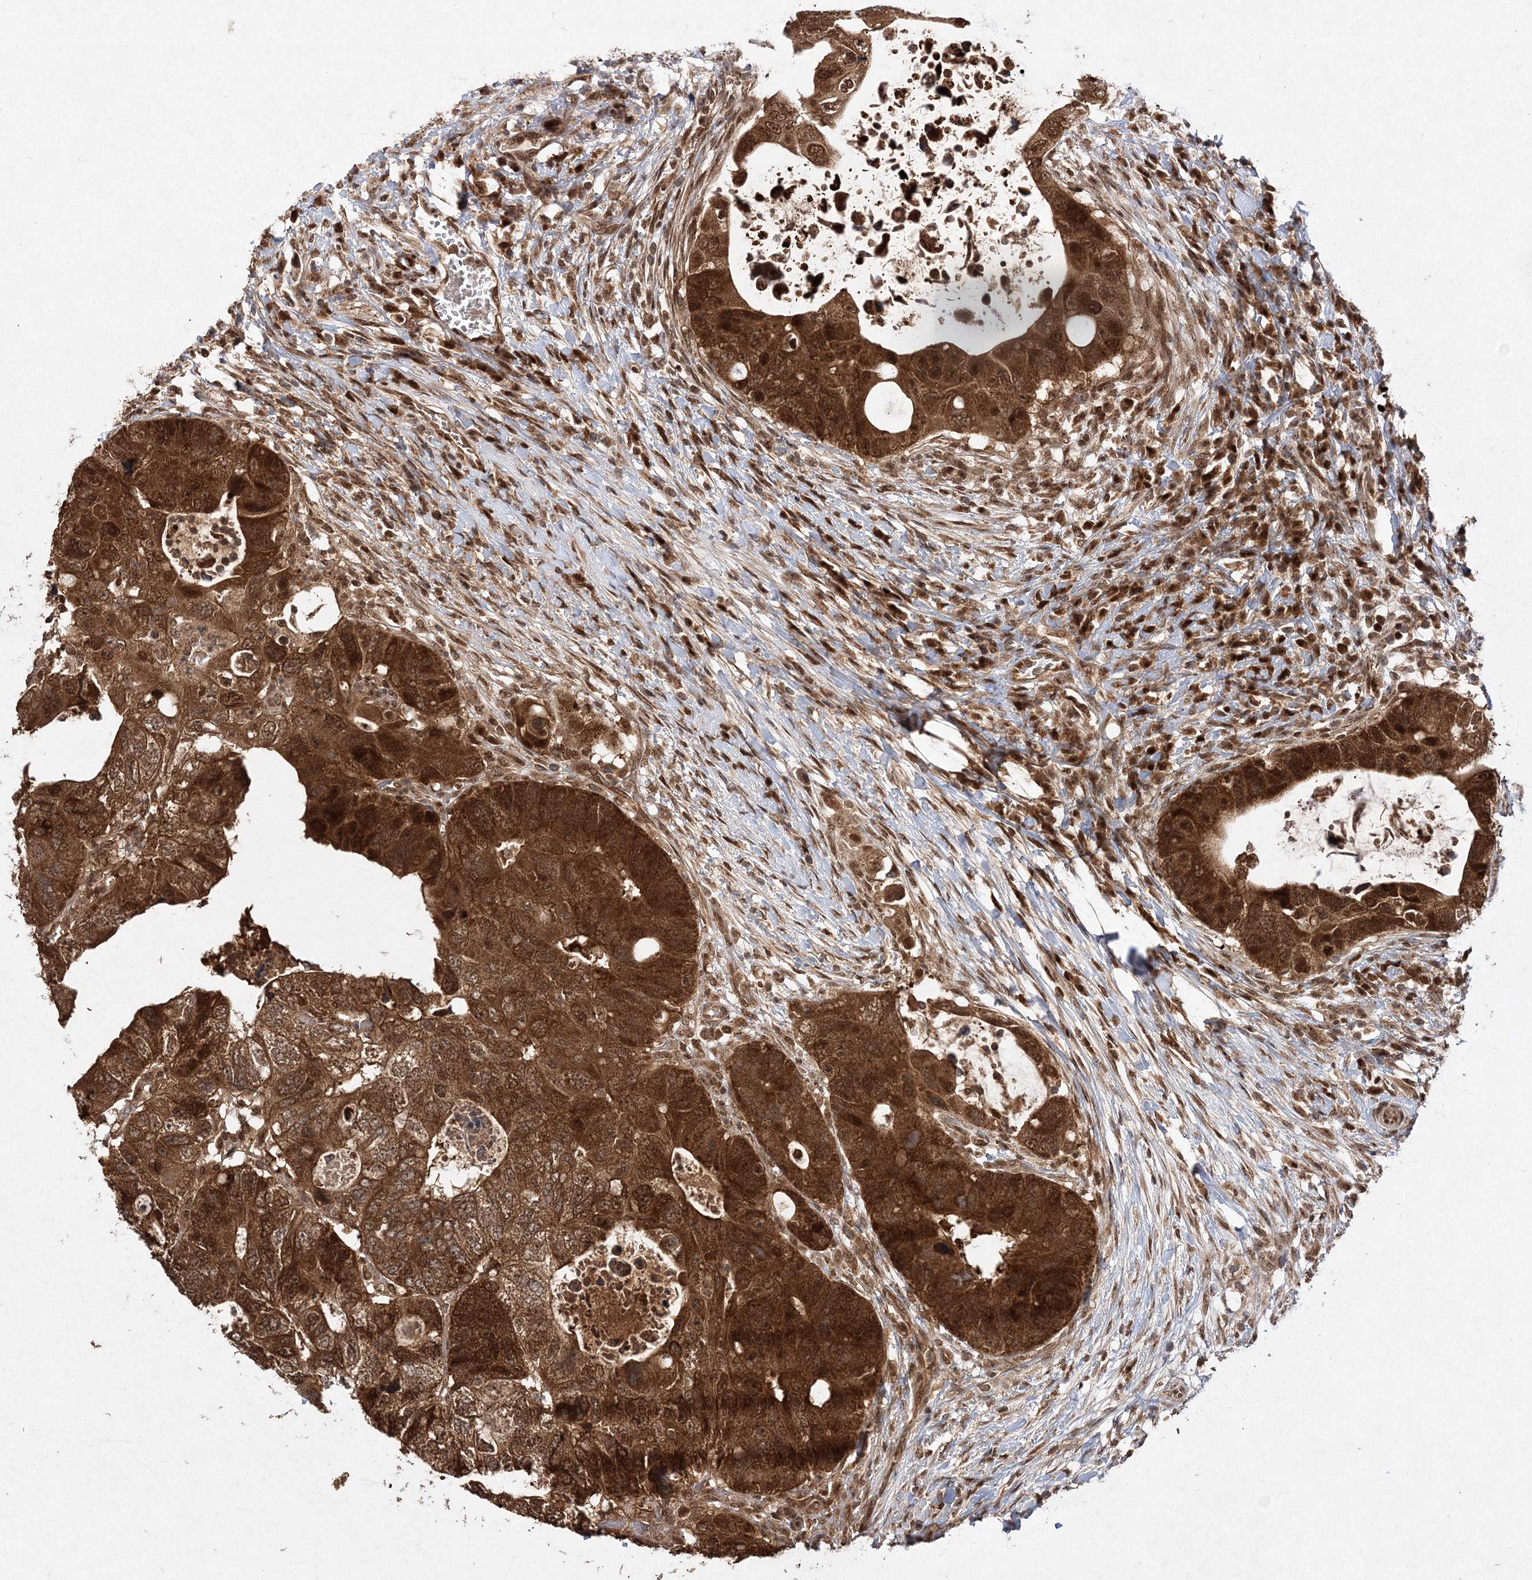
{"staining": {"intensity": "strong", "quantity": ">75%", "location": "cytoplasmic/membranous,nuclear"}, "tissue": "colorectal cancer", "cell_type": "Tumor cells", "image_type": "cancer", "snomed": [{"axis": "morphology", "description": "Adenocarcinoma, NOS"}, {"axis": "topography", "description": "Rectum"}], "caption": "DAB (3,3'-diaminobenzidine) immunohistochemical staining of colorectal adenocarcinoma reveals strong cytoplasmic/membranous and nuclear protein positivity in about >75% of tumor cells. The staining is performed using DAB (3,3'-diaminobenzidine) brown chromogen to label protein expression. The nuclei are counter-stained blue using hematoxylin.", "gene": "NIF3L1", "patient": {"sex": "male", "age": 59}}